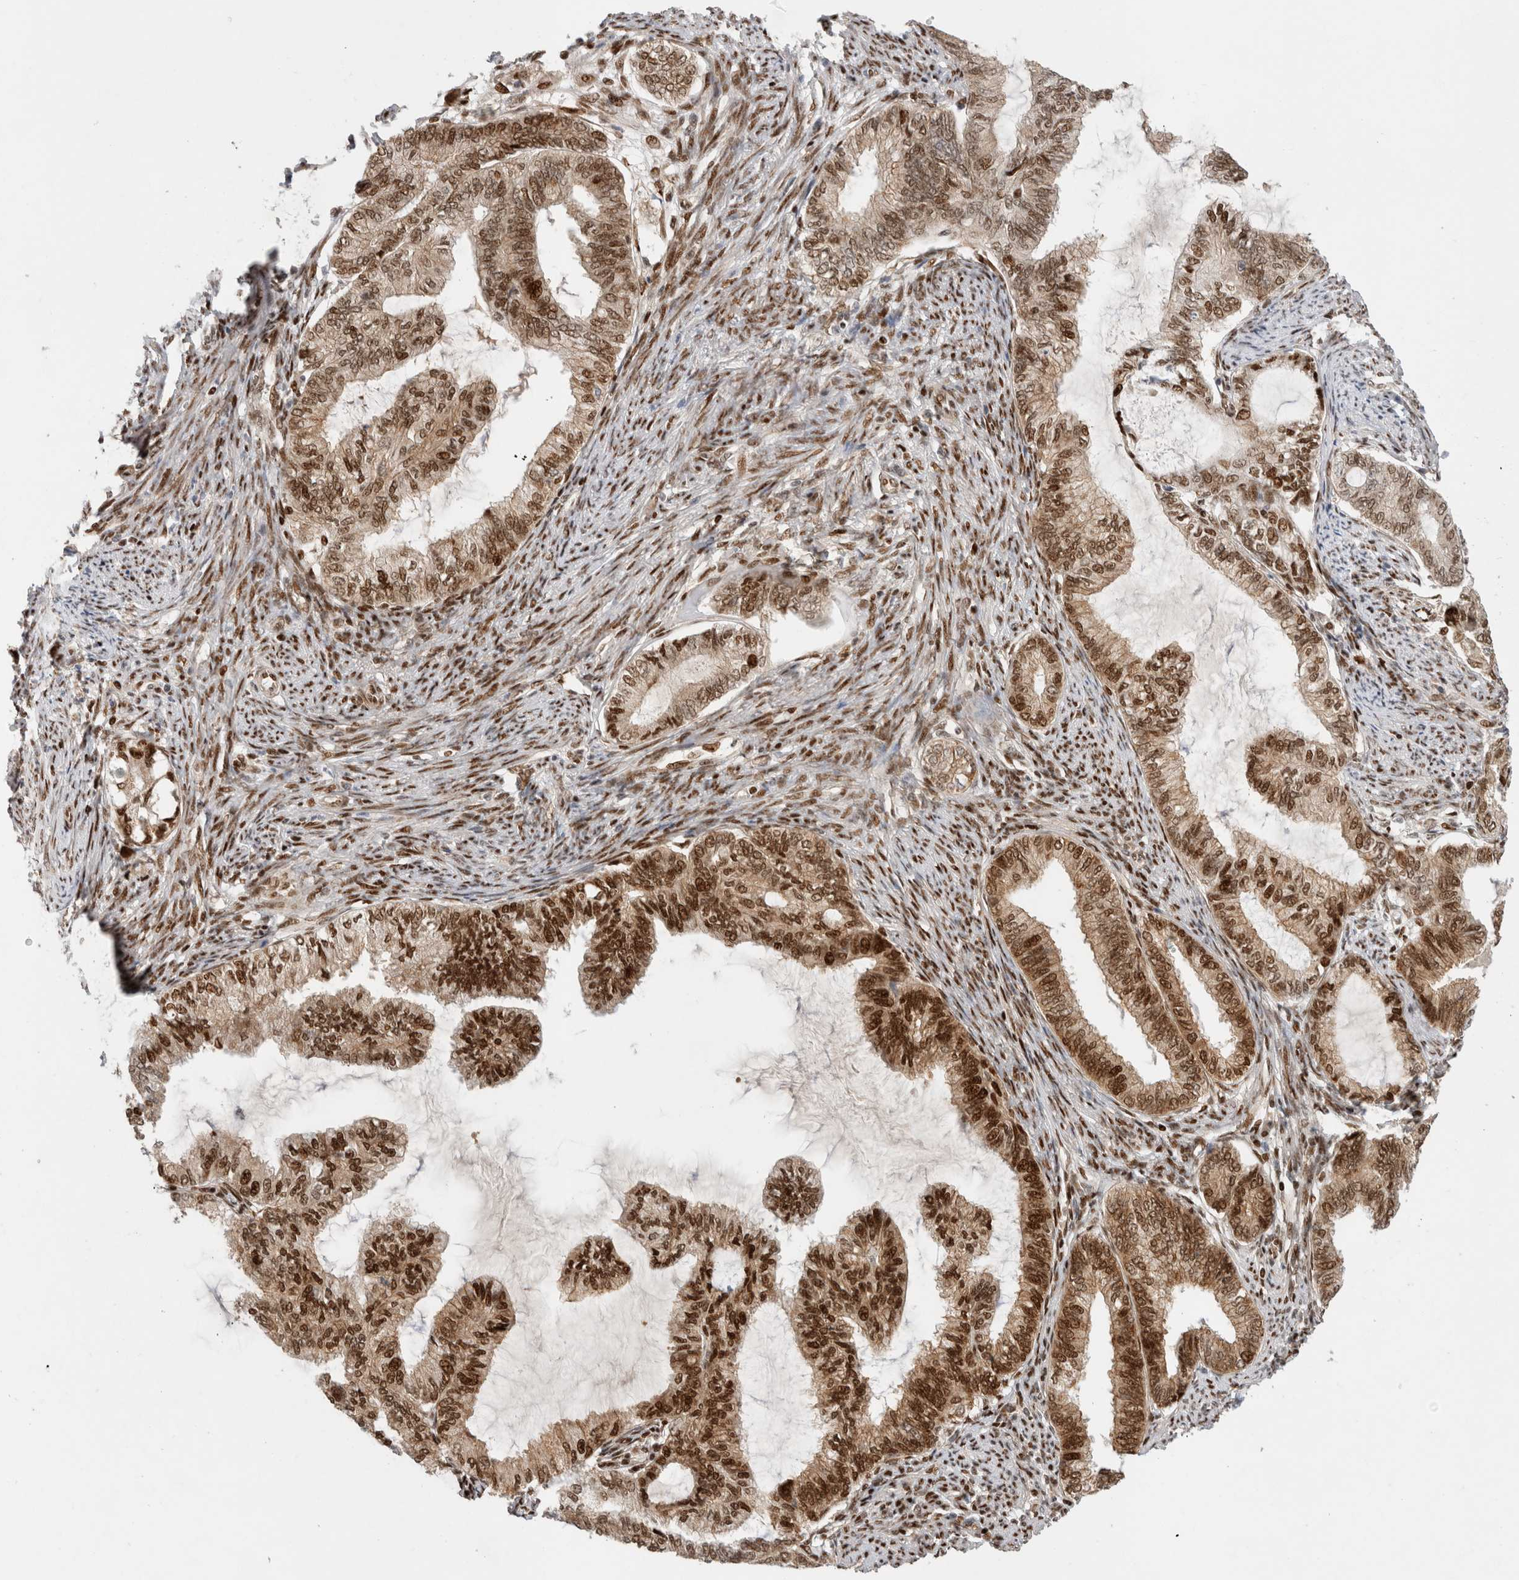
{"staining": {"intensity": "strong", "quantity": ">75%", "location": "nuclear"}, "tissue": "endometrial cancer", "cell_type": "Tumor cells", "image_type": "cancer", "snomed": [{"axis": "morphology", "description": "Adenocarcinoma, NOS"}, {"axis": "topography", "description": "Endometrium"}], "caption": "Immunohistochemistry (IHC) (DAB (3,3'-diaminobenzidine)) staining of endometrial cancer reveals strong nuclear protein staining in approximately >75% of tumor cells.", "gene": "TCF4", "patient": {"sex": "female", "age": 86}}